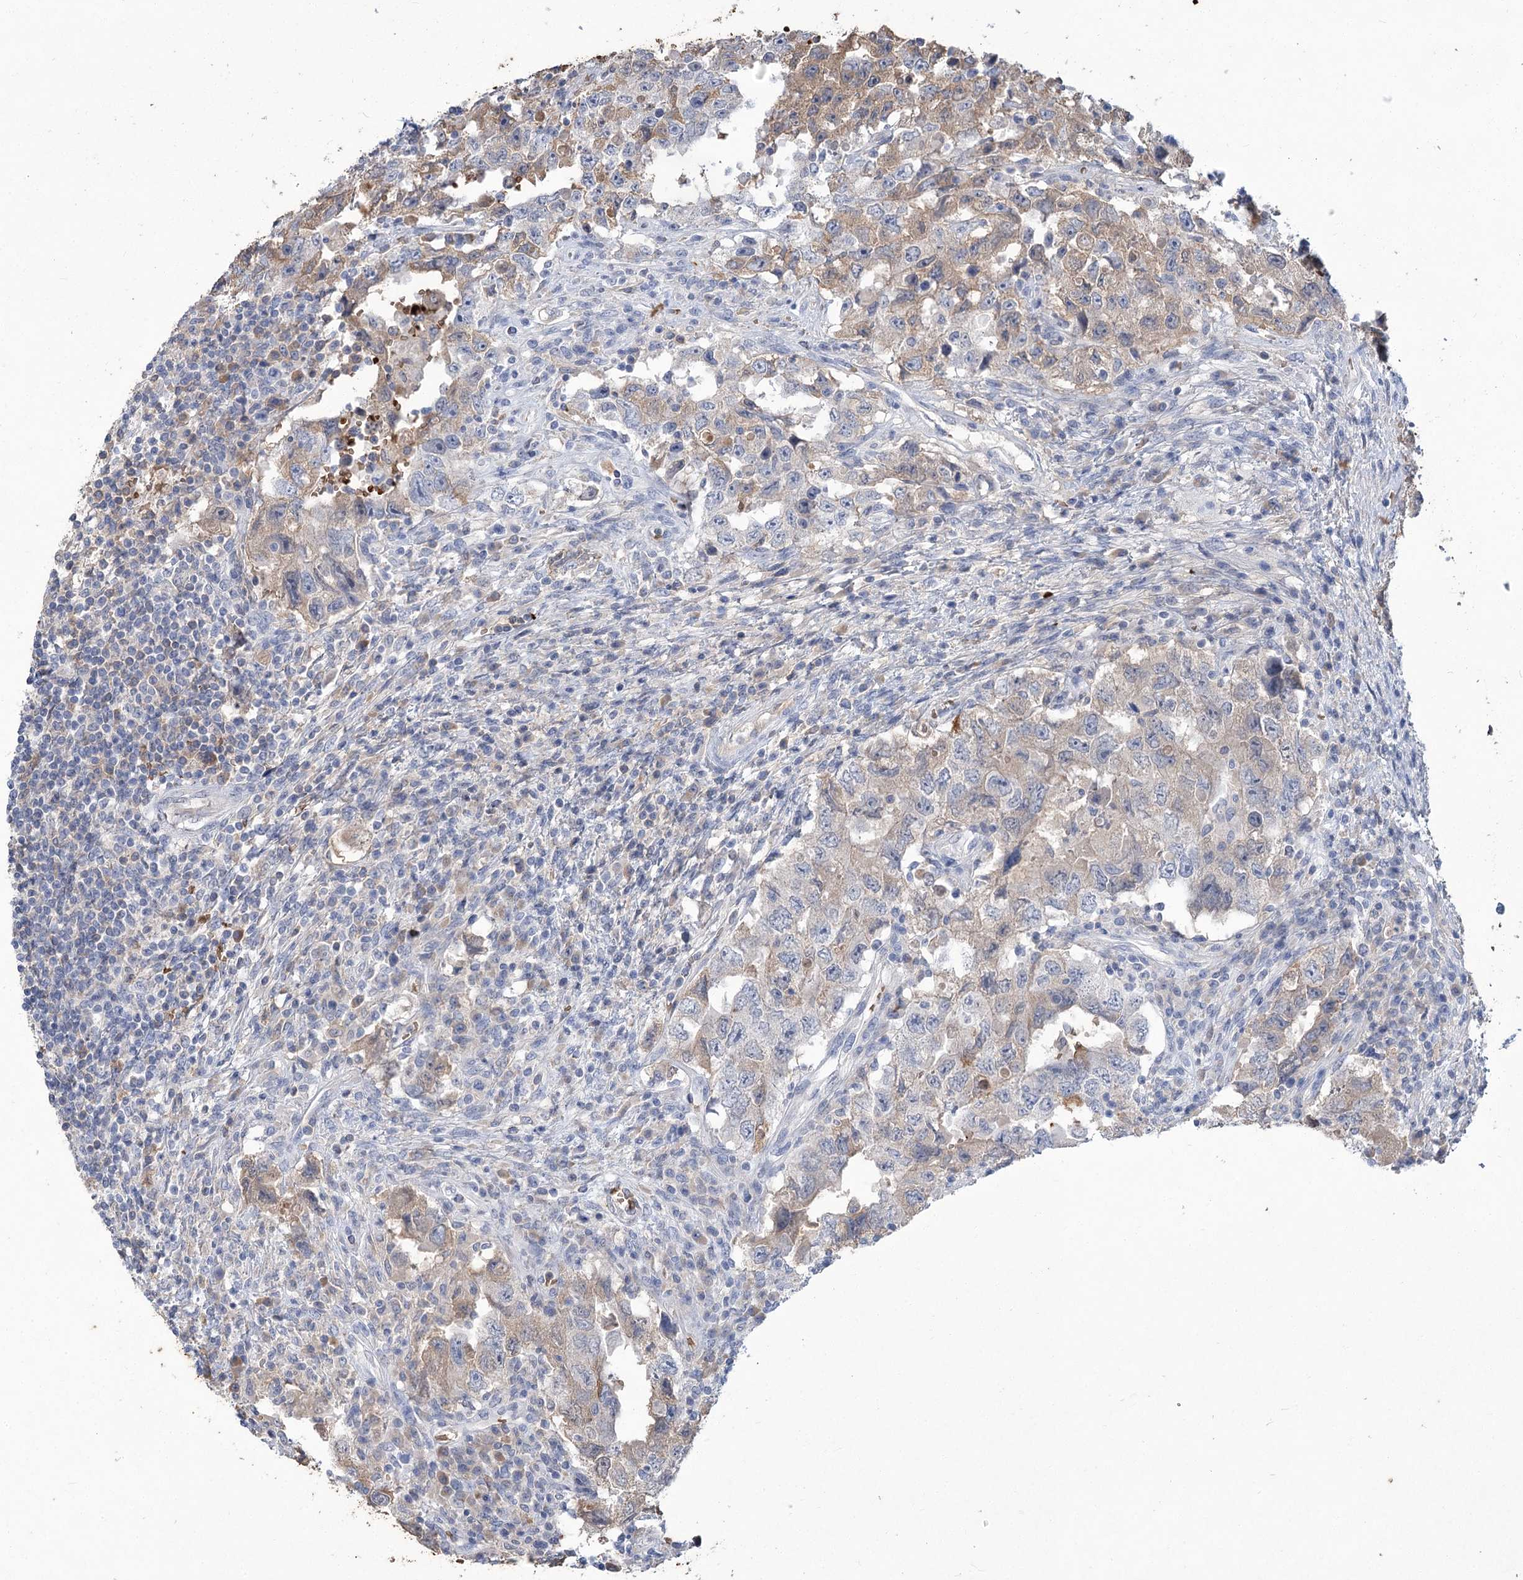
{"staining": {"intensity": "weak", "quantity": "25%-75%", "location": "cytoplasmic/membranous"}, "tissue": "testis cancer", "cell_type": "Tumor cells", "image_type": "cancer", "snomed": [{"axis": "morphology", "description": "Carcinoma, Embryonal, NOS"}, {"axis": "topography", "description": "Testis"}], "caption": "Brown immunohistochemical staining in human testis cancer shows weak cytoplasmic/membranous staining in approximately 25%-75% of tumor cells.", "gene": "HBA1", "patient": {"sex": "male", "age": 26}}